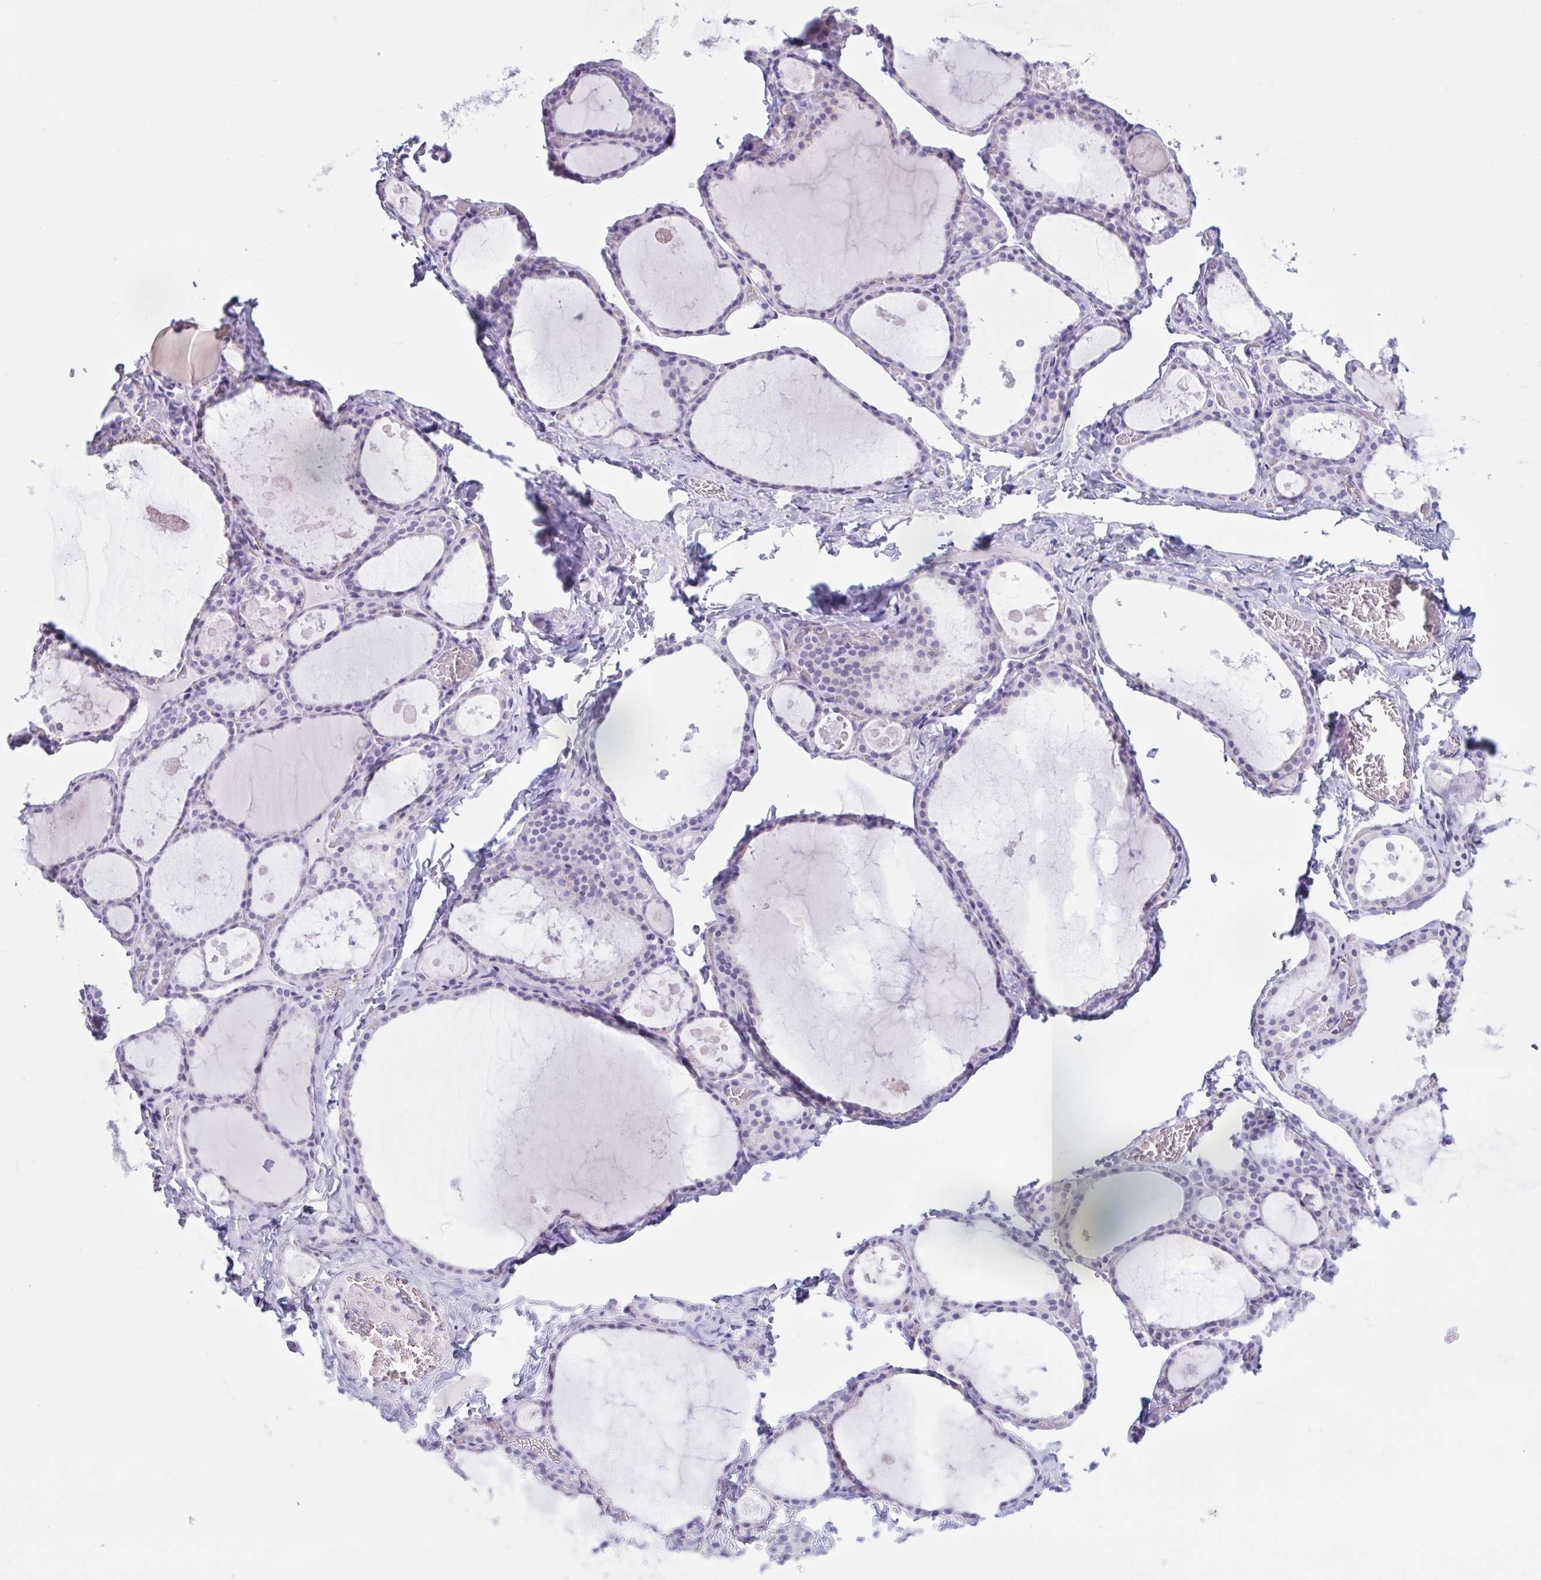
{"staining": {"intensity": "negative", "quantity": "none", "location": "none"}, "tissue": "thyroid gland", "cell_type": "Glandular cells", "image_type": "normal", "snomed": [{"axis": "morphology", "description": "Normal tissue, NOS"}, {"axis": "topography", "description": "Thyroid gland"}], "caption": "Immunohistochemistry (IHC) photomicrograph of benign thyroid gland: thyroid gland stained with DAB (3,3'-diaminobenzidine) reveals no significant protein positivity in glandular cells.", "gene": "XCL1", "patient": {"sex": "male", "age": 56}}